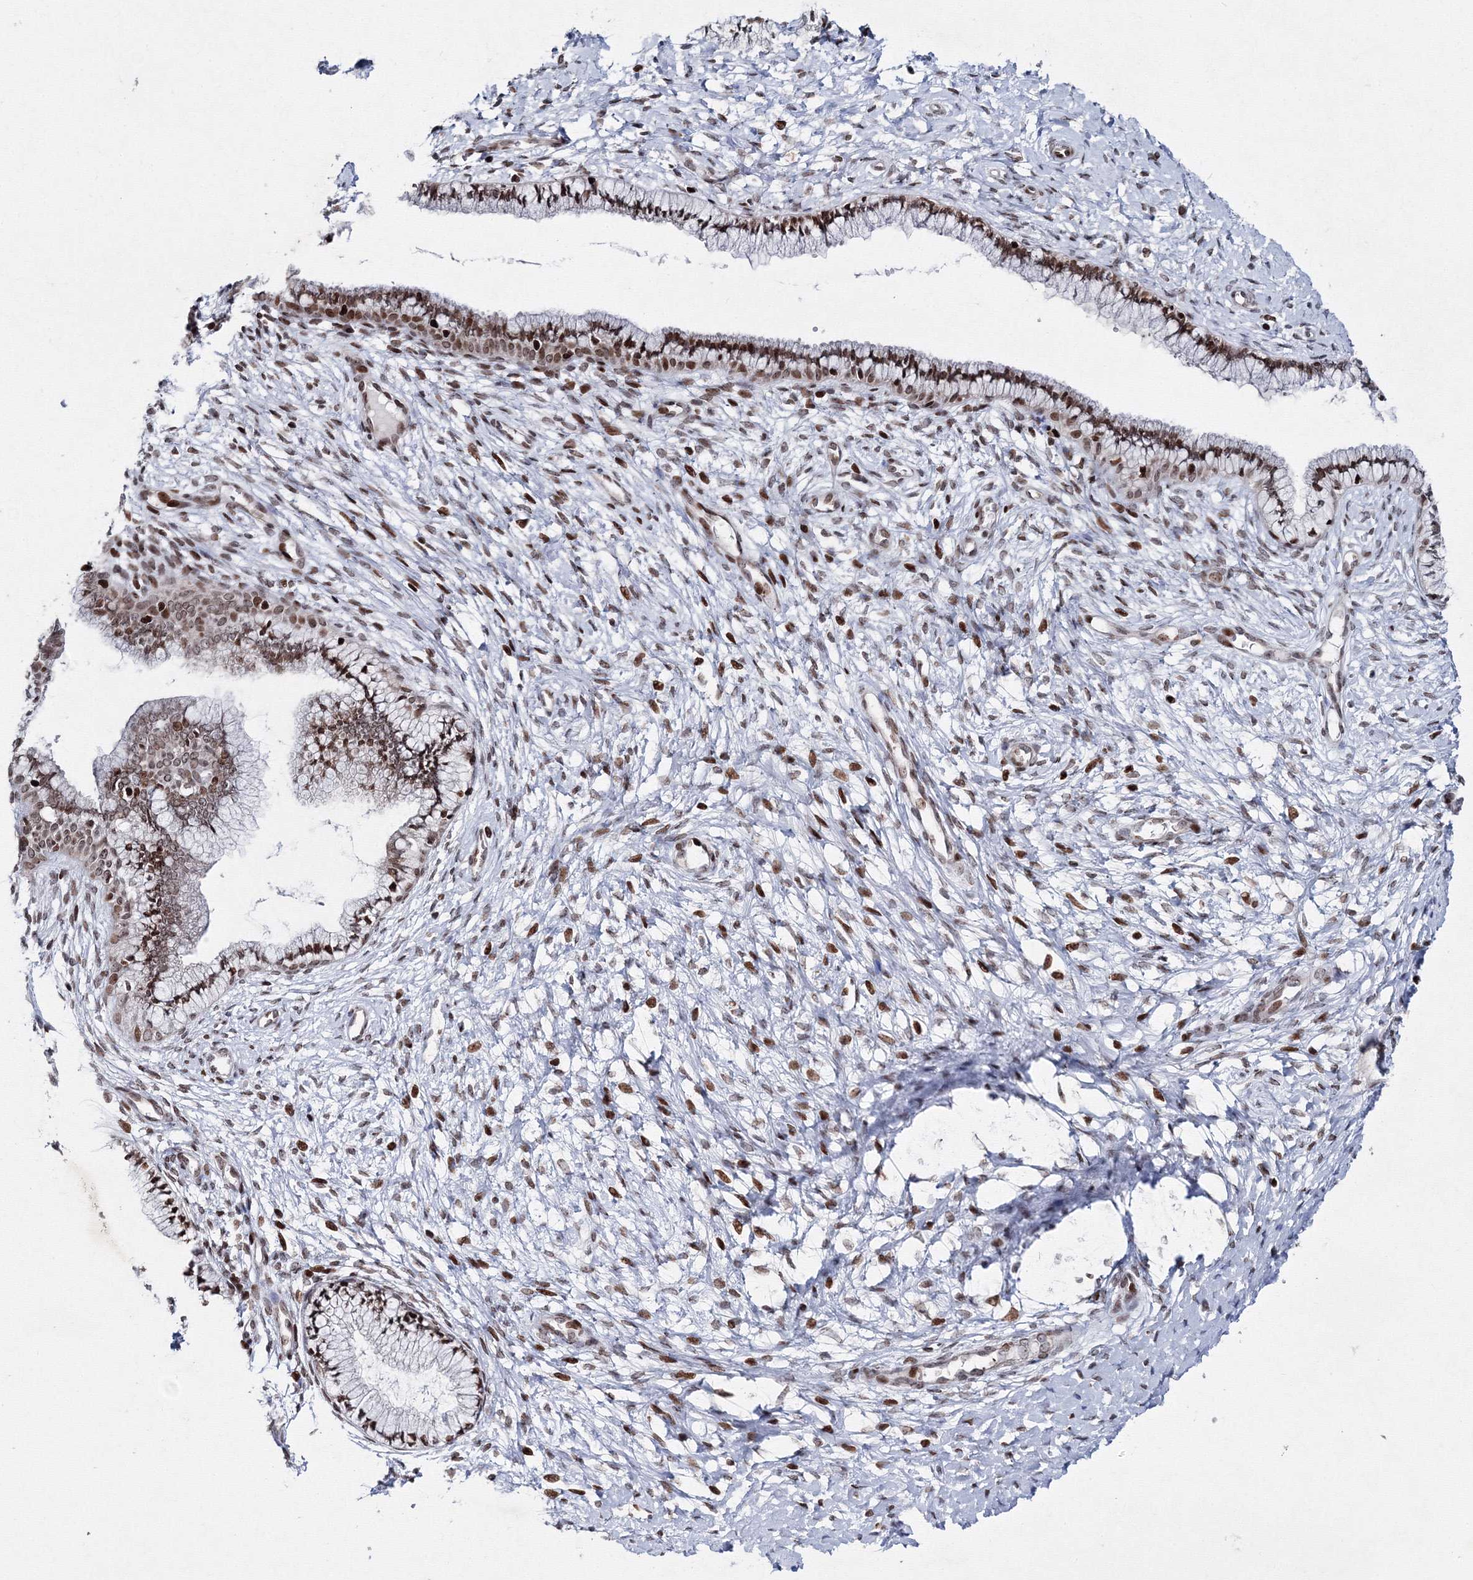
{"staining": {"intensity": "moderate", "quantity": ">75%", "location": "nuclear"}, "tissue": "cervix", "cell_type": "Glandular cells", "image_type": "normal", "snomed": [{"axis": "morphology", "description": "Normal tissue, NOS"}, {"axis": "topography", "description": "Cervix"}], "caption": "A medium amount of moderate nuclear staining is seen in approximately >75% of glandular cells in normal cervix. The staining was performed using DAB to visualize the protein expression in brown, while the nuclei were stained in blue with hematoxylin (Magnification: 20x).", "gene": "SMIM29", "patient": {"sex": "female", "age": 36}}